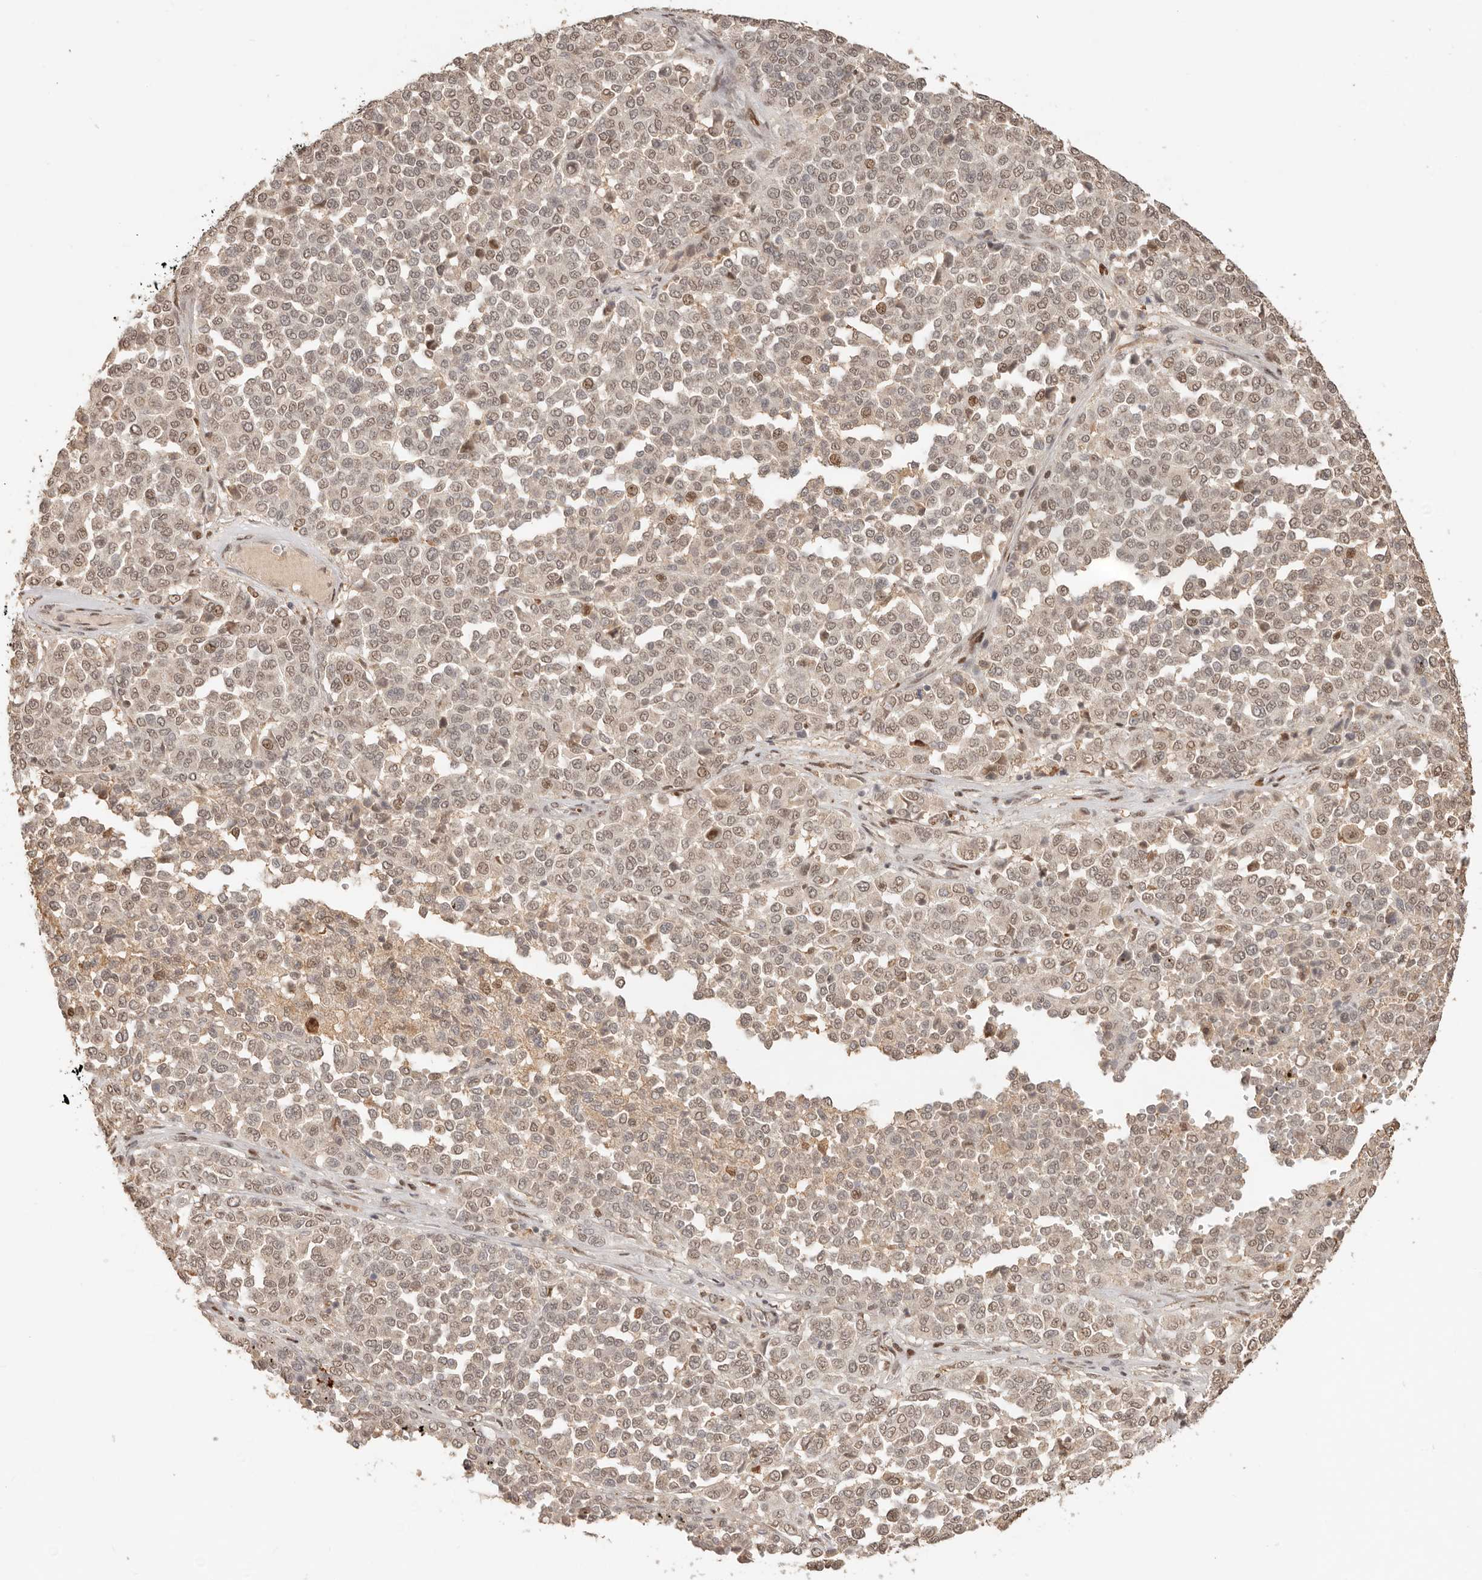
{"staining": {"intensity": "moderate", "quantity": "<25%", "location": "nuclear"}, "tissue": "melanoma", "cell_type": "Tumor cells", "image_type": "cancer", "snomed": [{"axis": "morphology", "description": "Malignant melanoma, Metastatic site"}, {"axis": "topography", "description": "Pancreas"}], "caption": "About <25% of tumor cells in human melanoma demonstrate moderate nuclear protein positivity as visualized by brown immunohistochemical staining.", "gene": "NPAS2", "patient": {"sex": "female", "age": 30}}